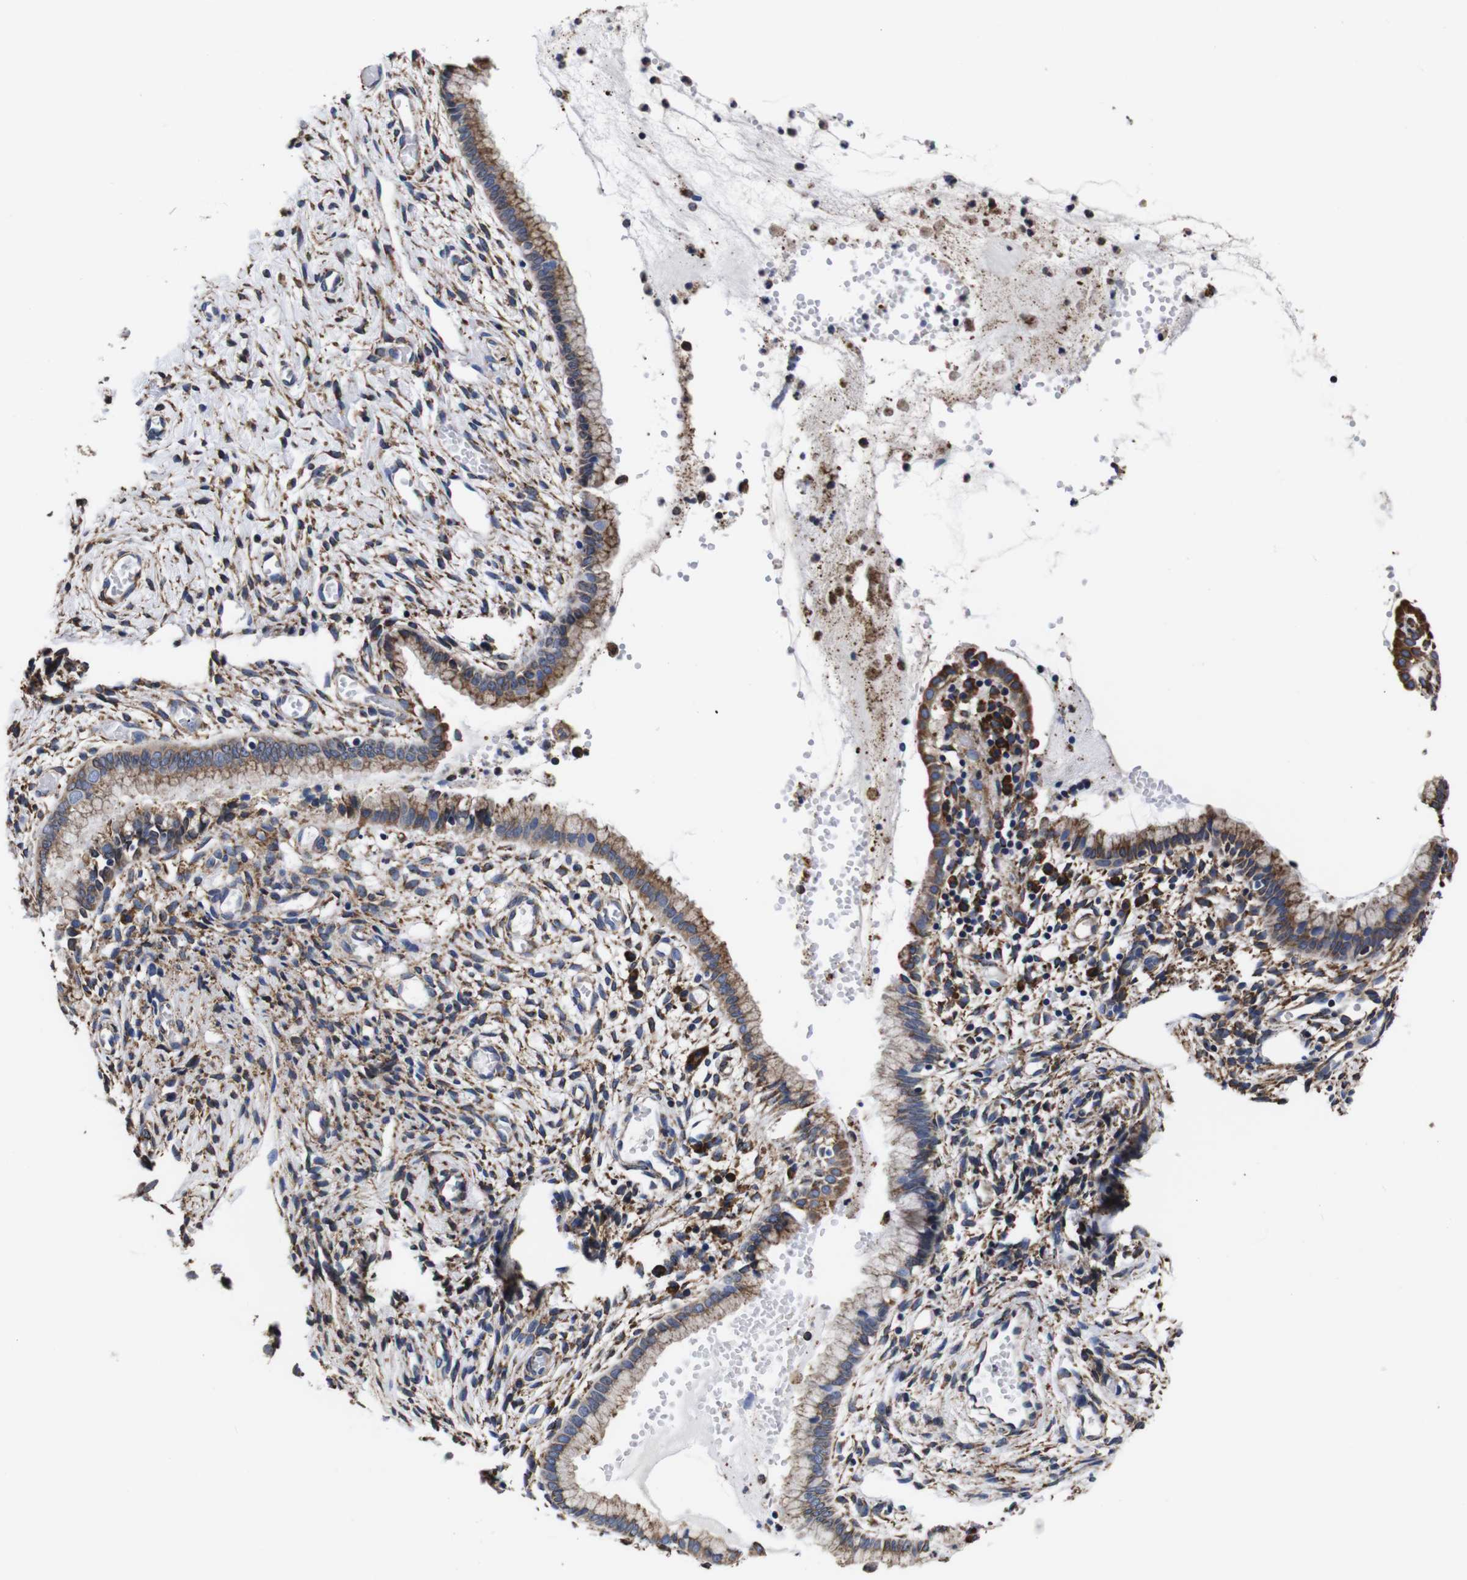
{"staining": {"intensity": "moderate", "quantity": ">75%", "location": "cytoplasmic/membranous"}, "tissue": "cervix", "cell_type": "Glandular cells", "image_type": "normal", "snomed": [{"axis": "morphology", "description": "Normal tissue, NOS"}, {"axis": "topography", "description": "Cervix"}], "caption": "Cervix stained with DAB (3,3'-diaminobenzidine) immunohistochemistry reveals medium levels of moderate cytoplasmic/membranous staining in approximately >75% of glandular cells.", "gene": "PPIB", "patient": {"sex": "female", "age": 65}}